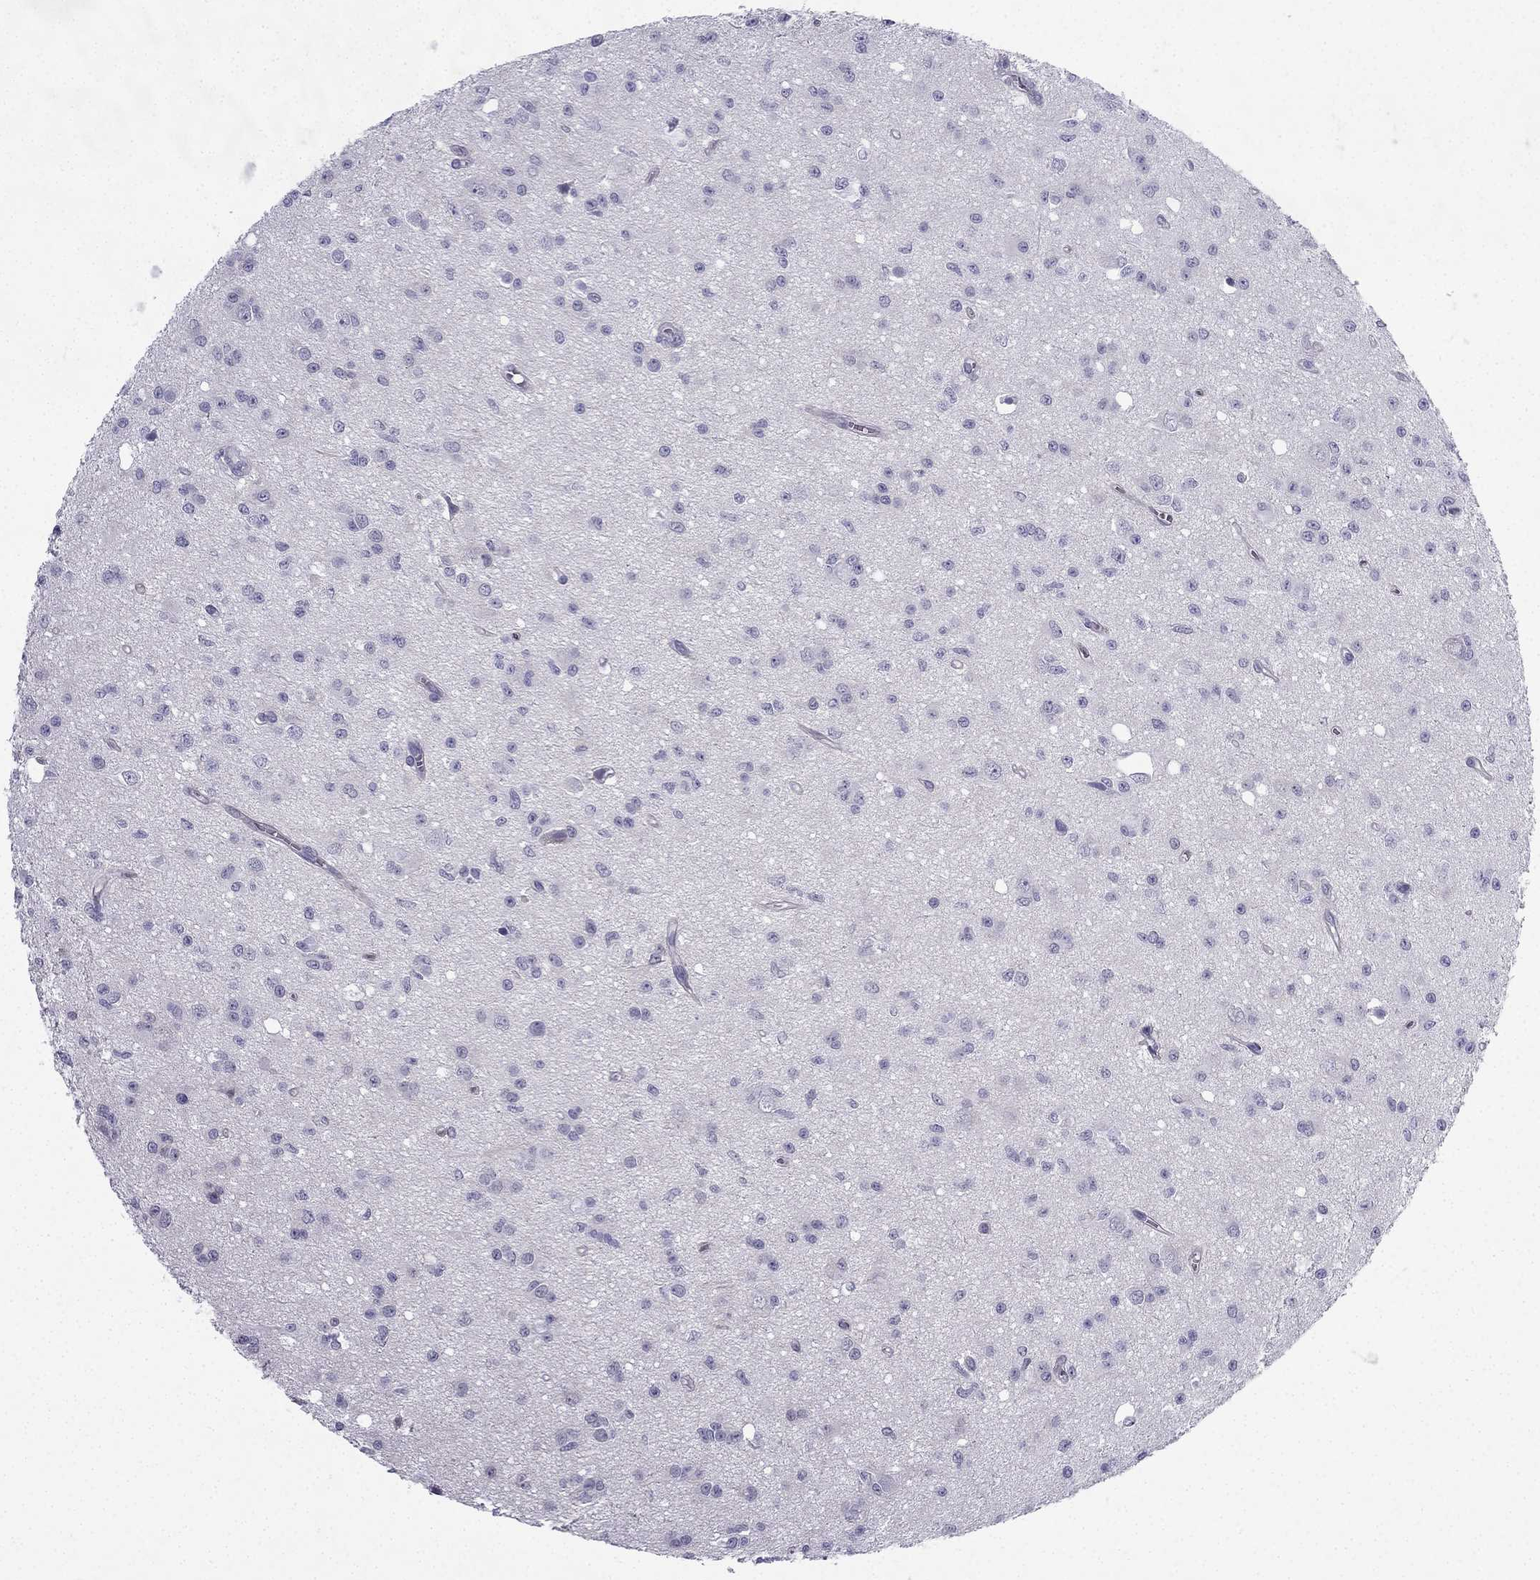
{"staining": {"intensity": "negative", "quantity": "none", "location": "none"}, "tissue": "glioma", "cell_type": "Tumor cells", "image_type": "cancer", "snomed": [{"axis": "morphology", "description": "Glioma, malignant, Low grade"}, {"axis": "topography", "description": "Brain"}], "caption": "Immunohistochemical staining of malignant glioma (low-grade) displays no significant staining in tumor cells.", "gene": "CFAP53", "patient": {"sex": "female", "age": 45}}